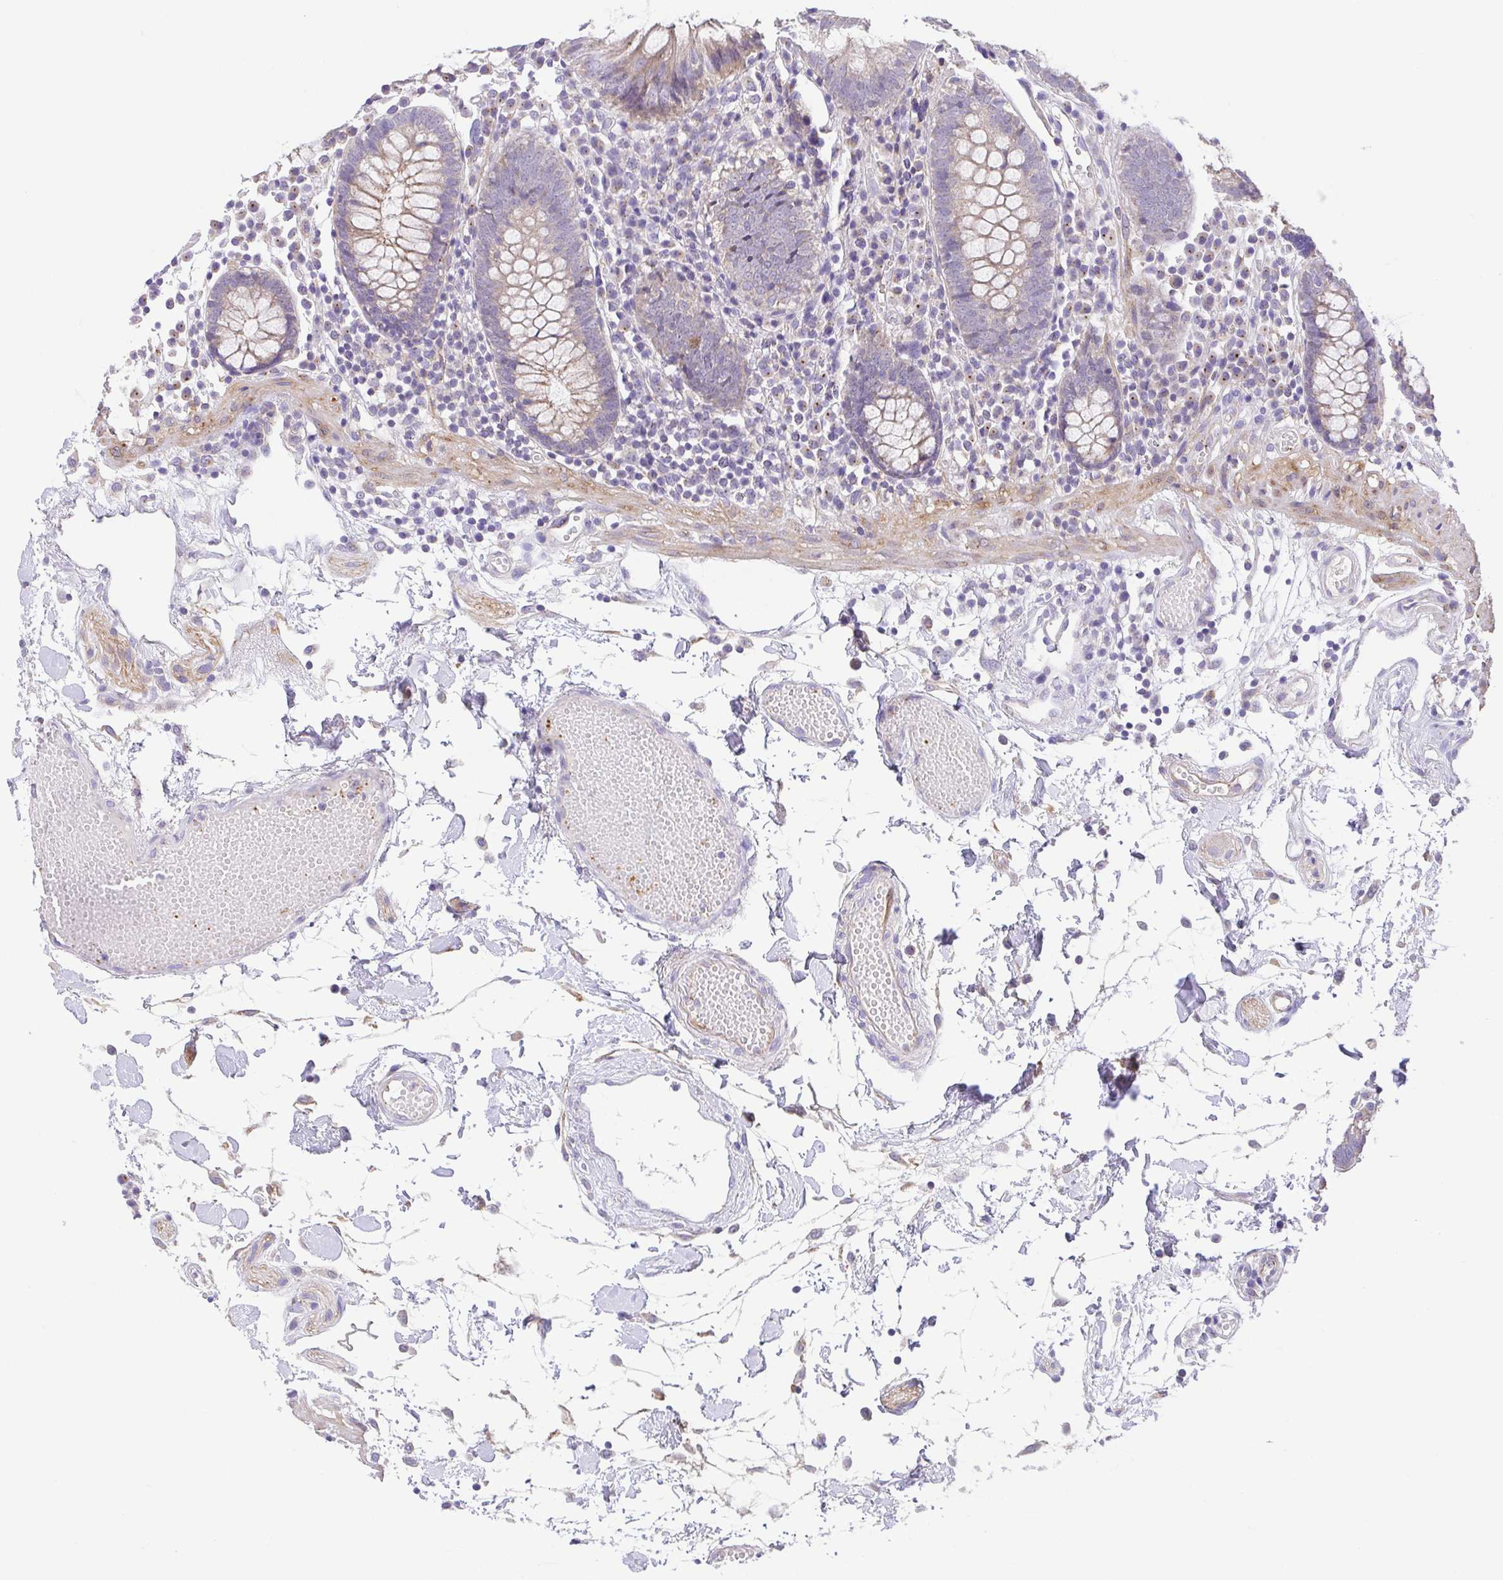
{"staining": {"intensity": "negative", "quantity": "none", "location": "none"}, "tissue": "colon", "cell_type": "Endothelial cells", "image_type": "normal", "snomed": [{"axis": "morphology", "description": "Normal tissue, NOS"}, {"axis": "morphology", "description": "Adenocarcinoma, NOS"}, {"axis": "topography", "description": "Colon"}], "caption": "The immunohistochemistry histopathology image has no significant expression in endothelial cells of colon. The staining was performed using DAB (3,3'-diaminobenzidine) to visualize the protein expression in brown, while the nuclei were stained in blue with hematoxylin (Magnification: 20x).", "gene": "SLC13A1", "patient": {"sex": "male", "age": 83}}